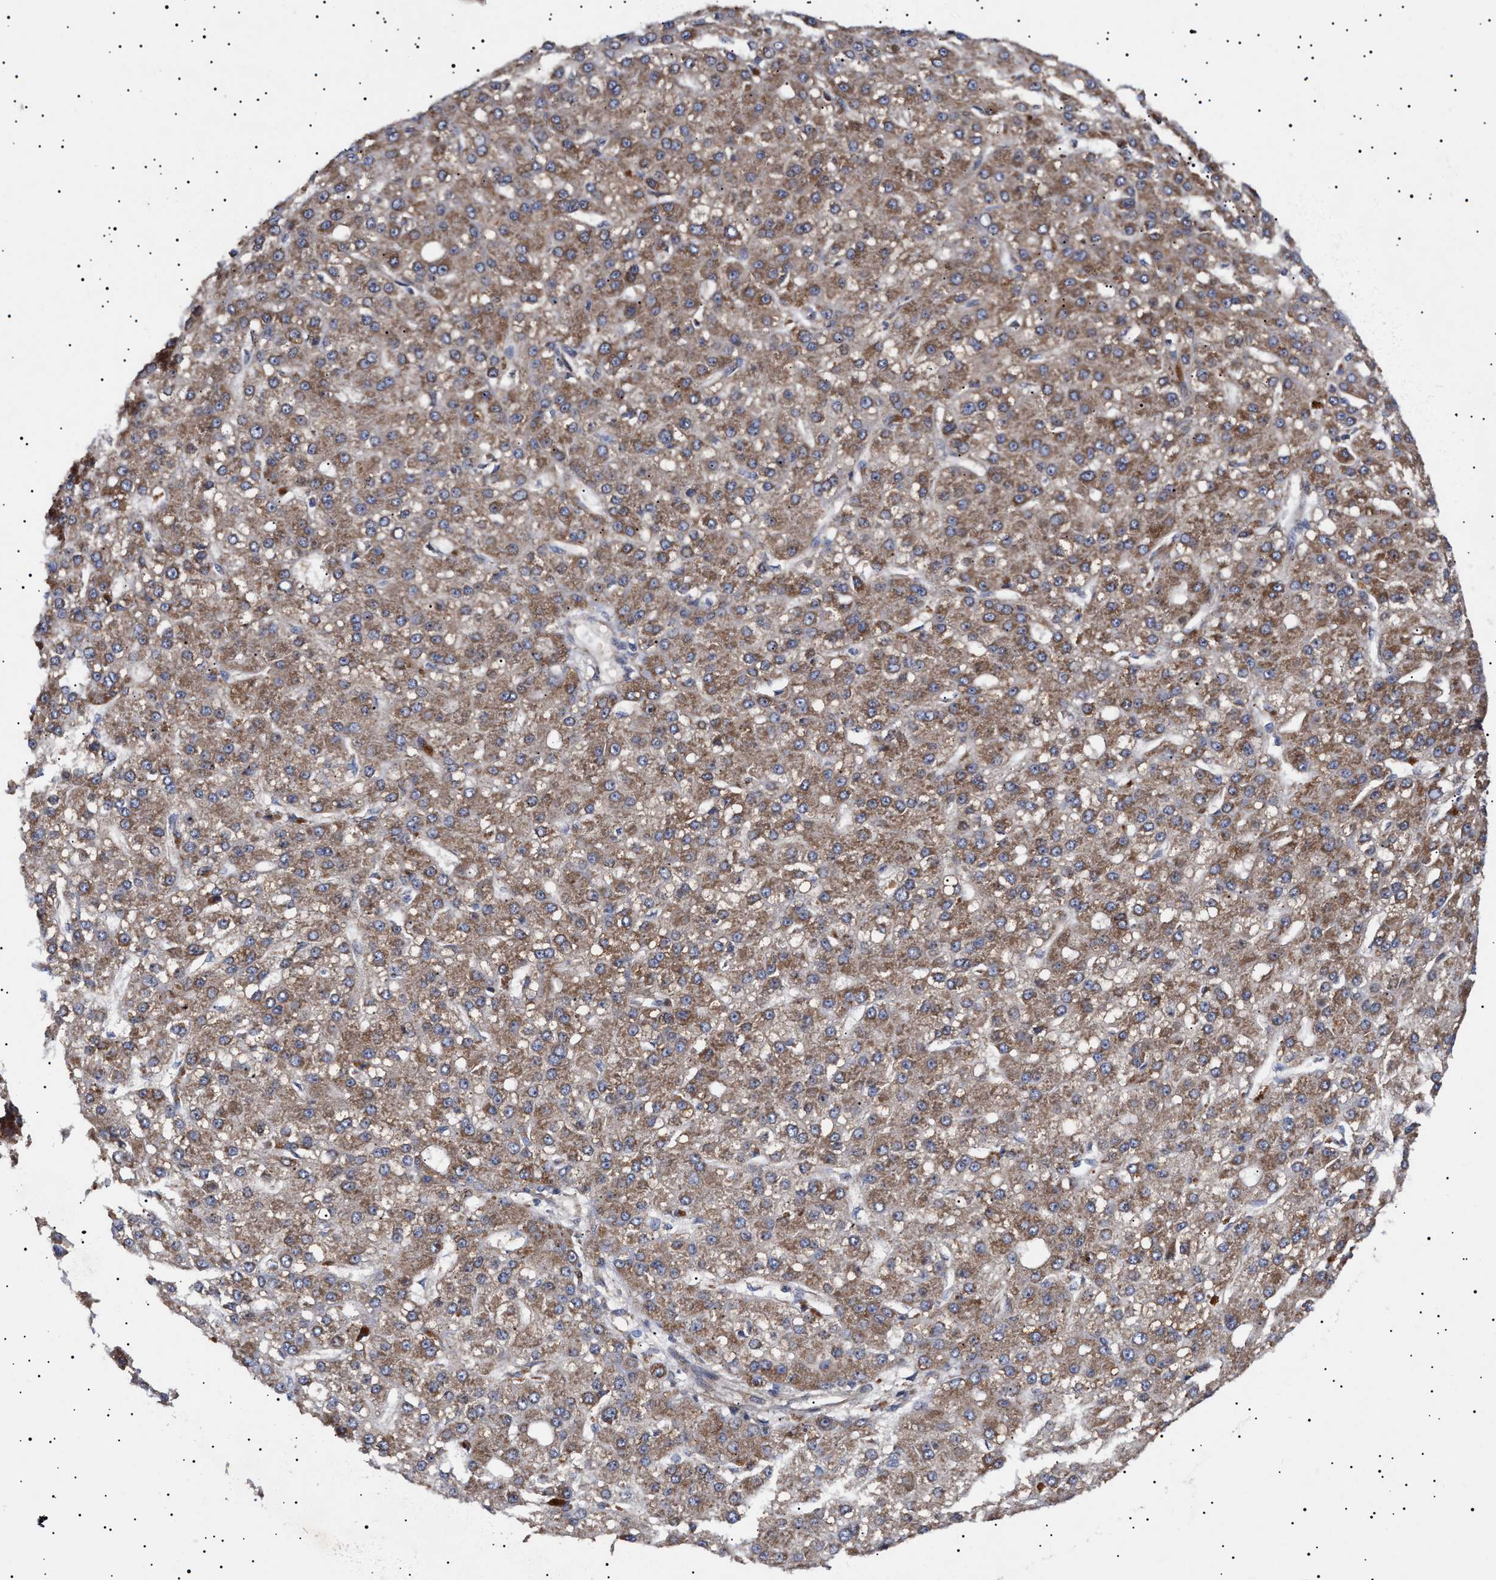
{"staining": {"intensity": "moderate", "quantity": ">75%", "location": "cytoplasmic/membranous"}, "tissue": "liver cancer", "cell_type": "Tumor cells", "image_type": "cancer", "snomed": [{"axis": "morphology", "description": "Carcinoma, Hepatocellular, NOS"}, {"axis": "topography", "description": "Liver"}], "caption": "Brown immunohistochemical staining in human liver hepatocellular carcinoma shows moderate cytoplasmic/membranous staining in about >75% of tumor cells.", "gene": "MRPL10", "patient": {"sex": "male", "age": 67}}